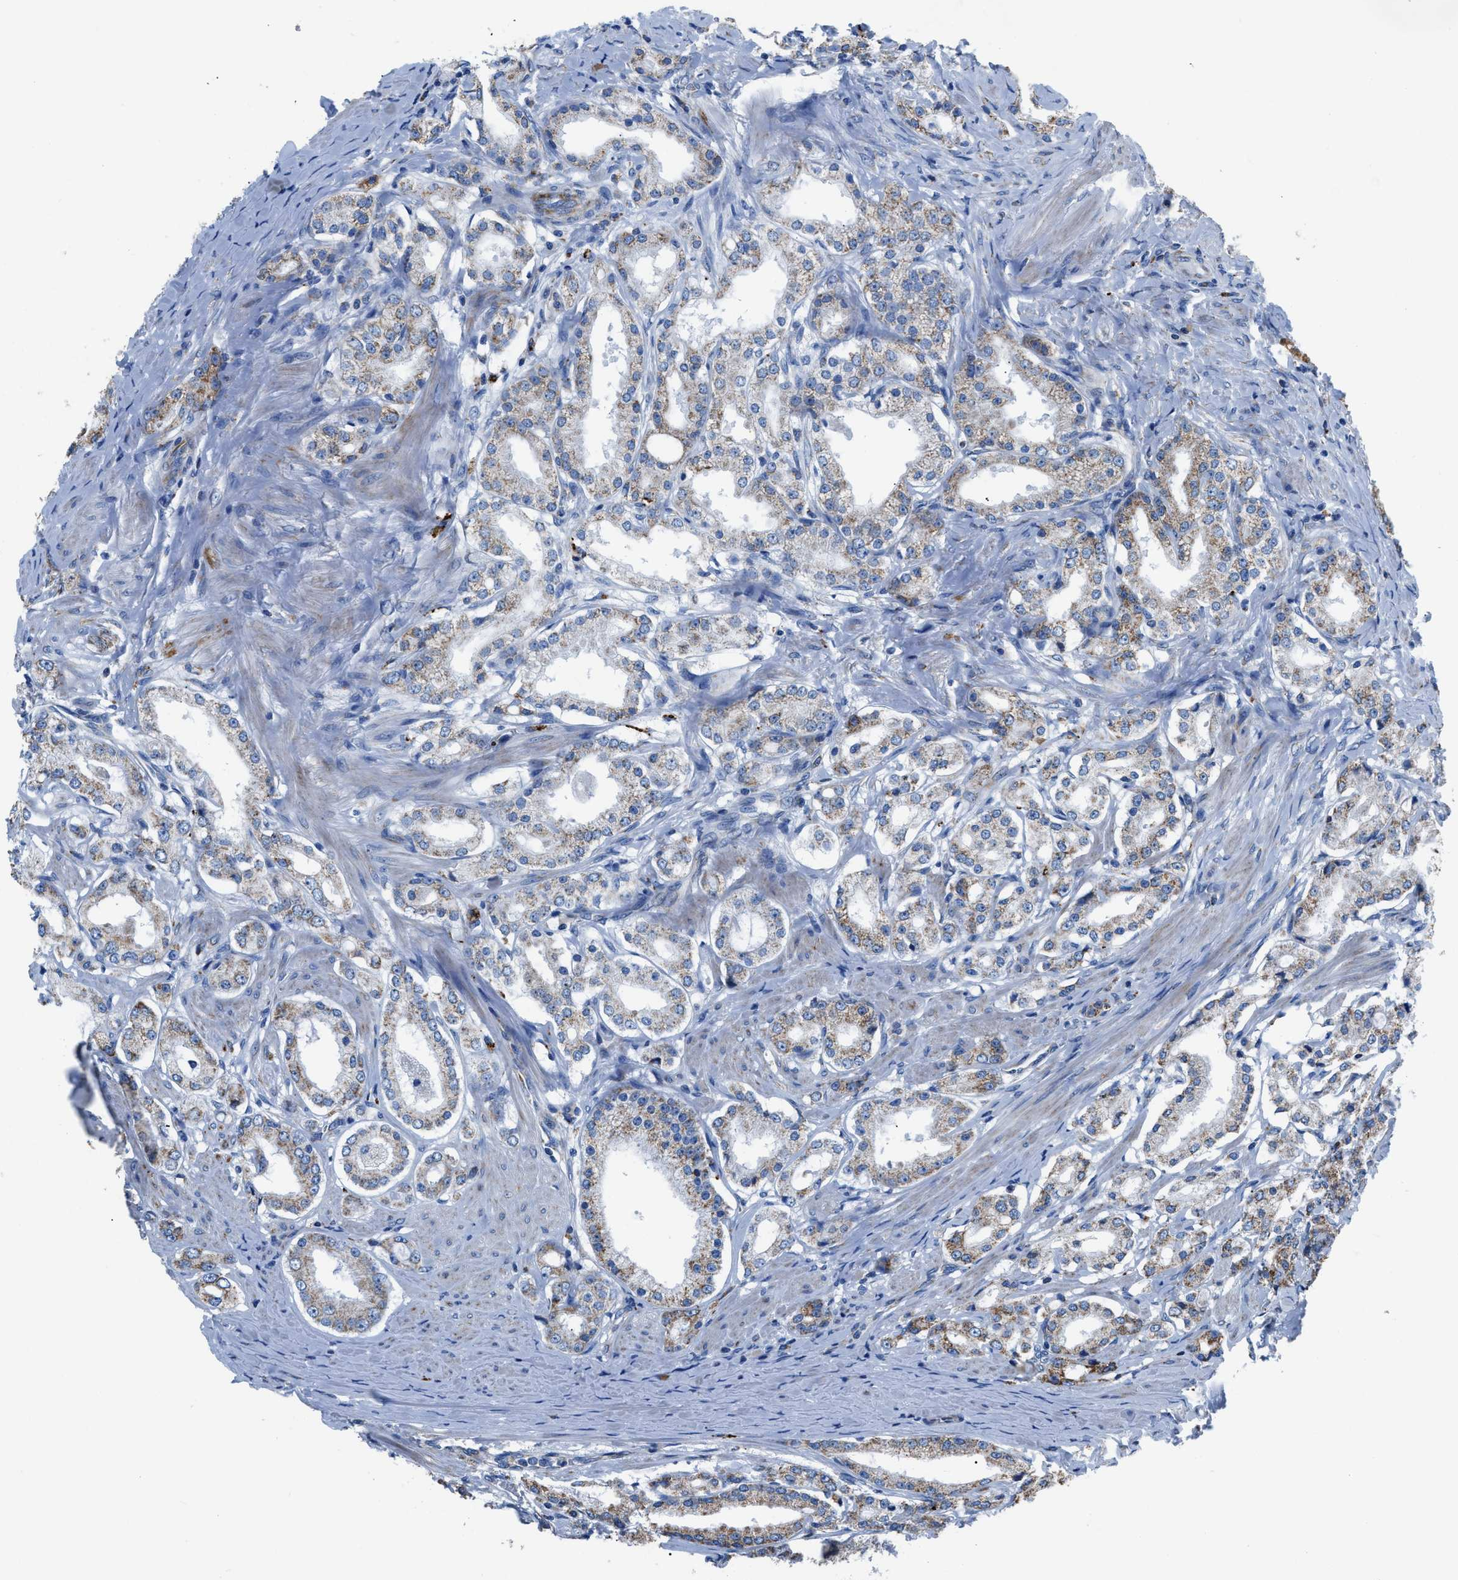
{"staining": {"intensity": "moderate", "quantity": "<25%", "location": "cytoplasmic/membranous"}, "tissue": "prostate cancer", "cell_type": "Tumor cells", "image_type": "cancer", "snomed": [{"axis": "morphology", "description": "Adenocarcinoma, Low grade"}, {"axis": "topography", "description": "Prostate"}], "caption": "The photomicrograph shows immunohistochemical staining of prostate low-grade adenocarcinoma. There is moderate cytoplasmic/membranous staining is seen in approximately <25% of tumor cells.", "gene": "ZDHHC3", "patient": {"sex": "male", "age": 63}}